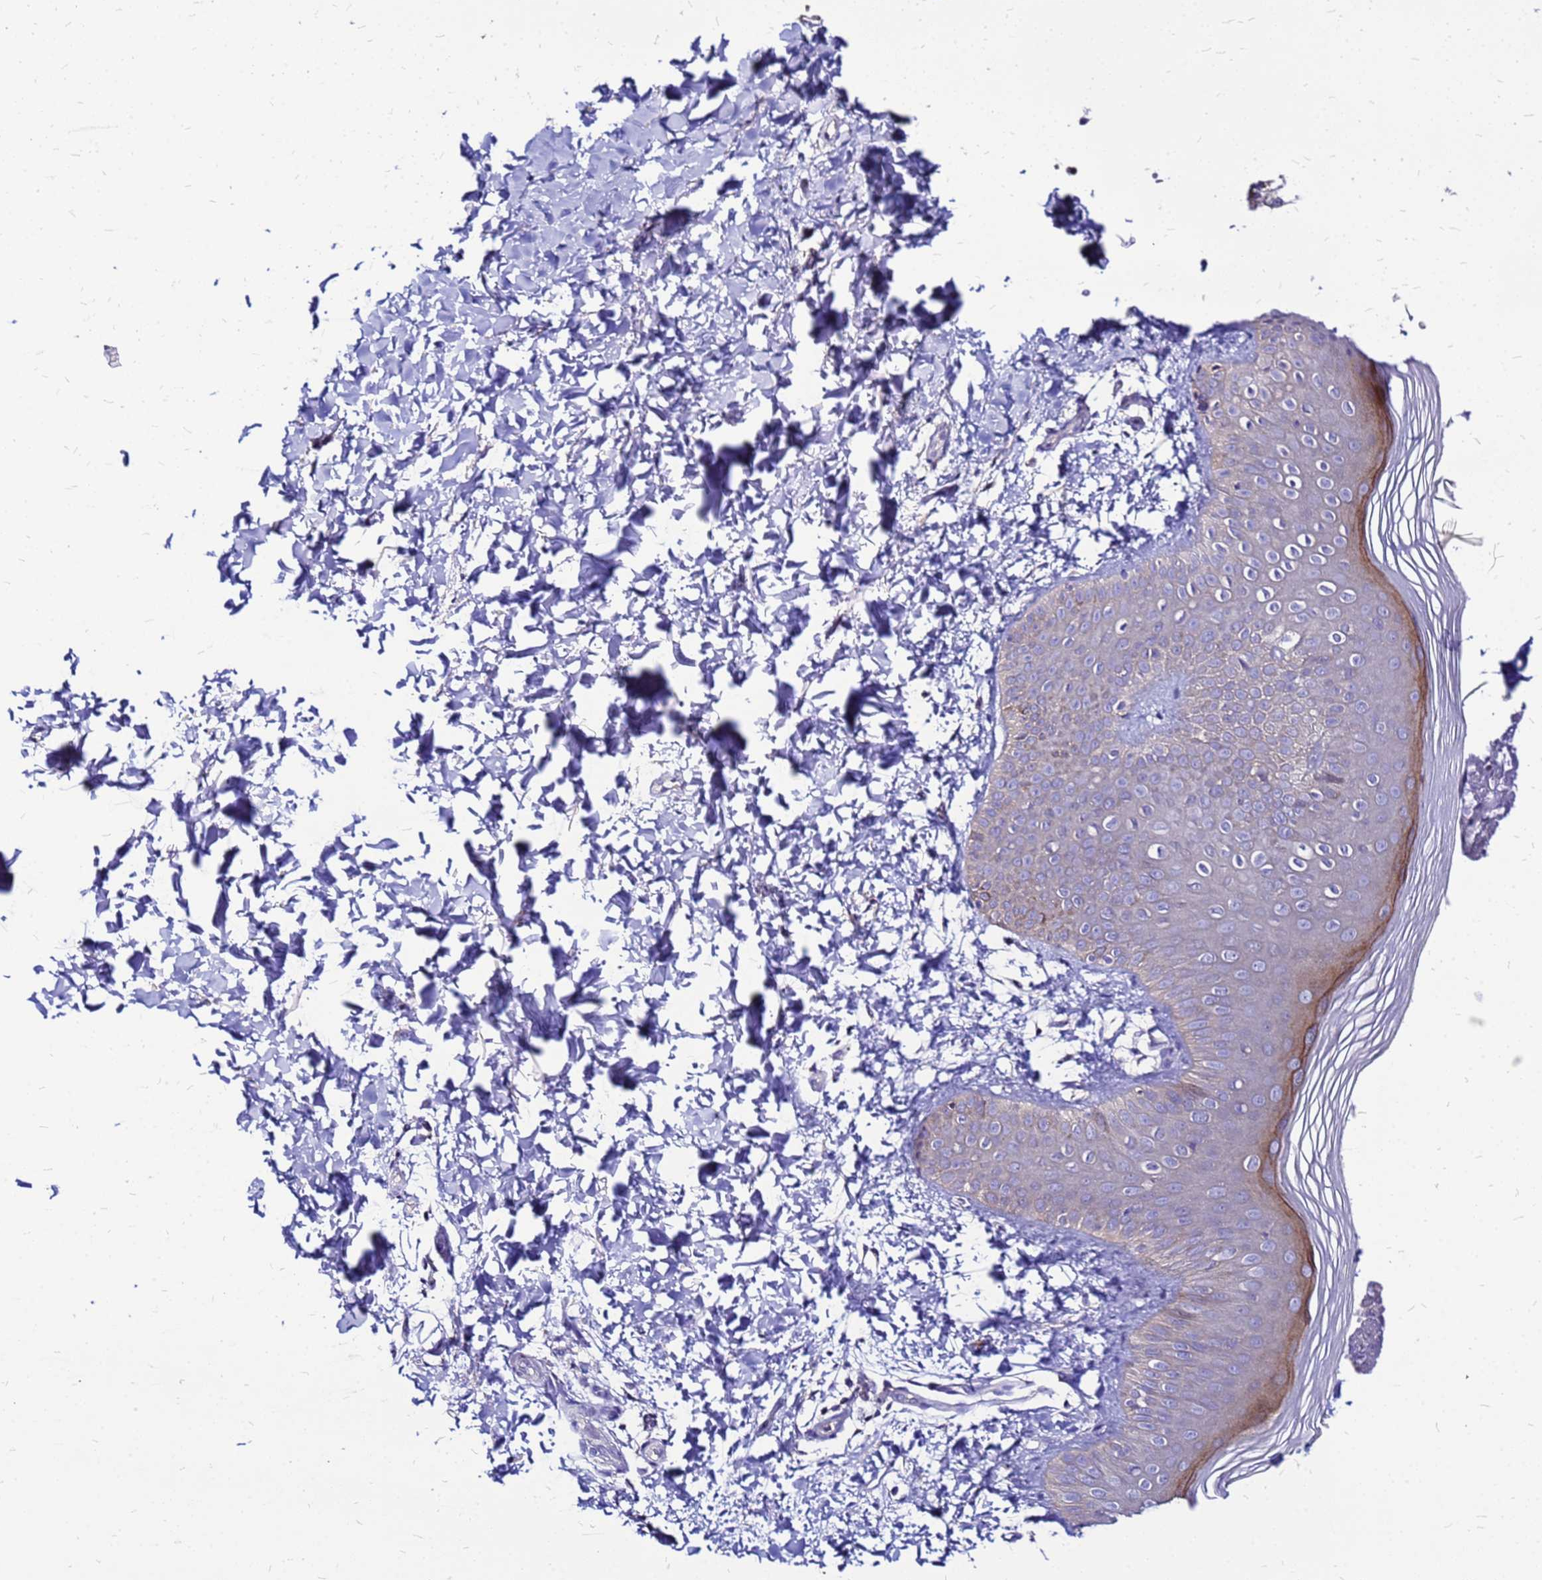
{"staining": {"intensity": "moderate", "quantity": "25%-75%", "location": "cytoplasmic/membranous"}, "tissue": "skin", "cell_type": "Epidermal cells", "image_type": "normal", "snomed": [{"axis": "morphology", "description": "Normal tissue, NOS"}, {"axis": "morphology", "description": "Inflammation, NOS"}, {"axis": "topography", "description": "Soft tissue"}, {"axis": "topography", "description": "Anal"}], "caption": "A high-resolution histopathology image shows immunohistochemistry (IHC) staining of benign skin, which reveals moderate cytoplasmic/membranous staining in about 25%-75% of epidermal cells.", "gene": "ARHGEF35", "patient": {"sex": "female", "age": 15}}